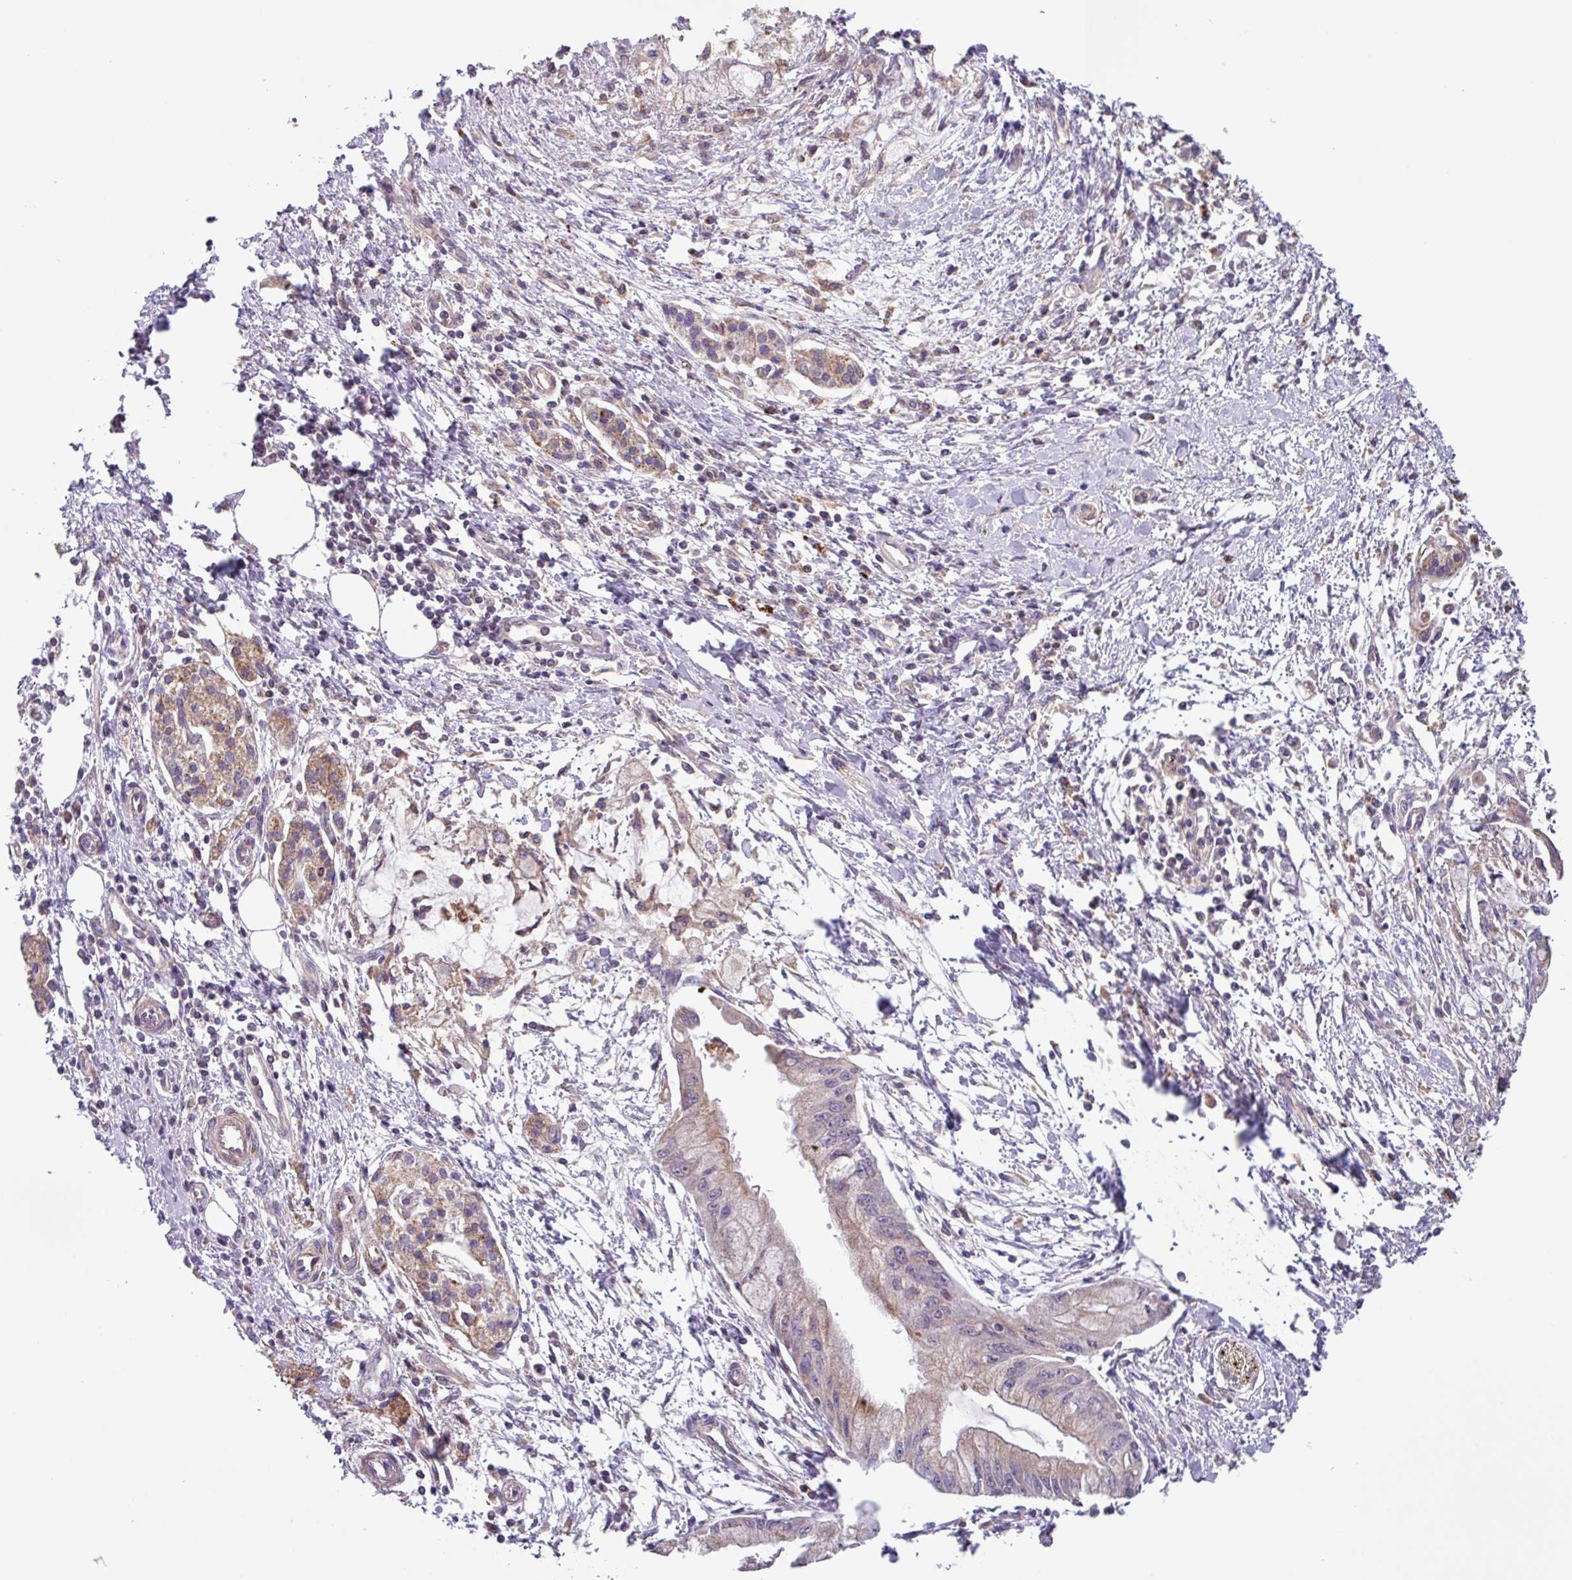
{"staining": {"intensity": "weak", "quantity": "<25%", "location": "cytoplasmic/membranous"}, "tissue": "pancreatic cancer", "cell_type": "Tumor cells", "image_type": "cancer", "snomed": [{"axis": "morphology", "description": "Adenocarcinoma, NOS"}, {"axis": "topography", "description": "Pancreas"}], "caption": "Pancreatic adenocarcinoma stained for a protein using immunohistochemistry (IHC) exhibits no expression tumor cells.", "gene": "PLEKHD1", "patient": {"sex": "male", "age": 48}}